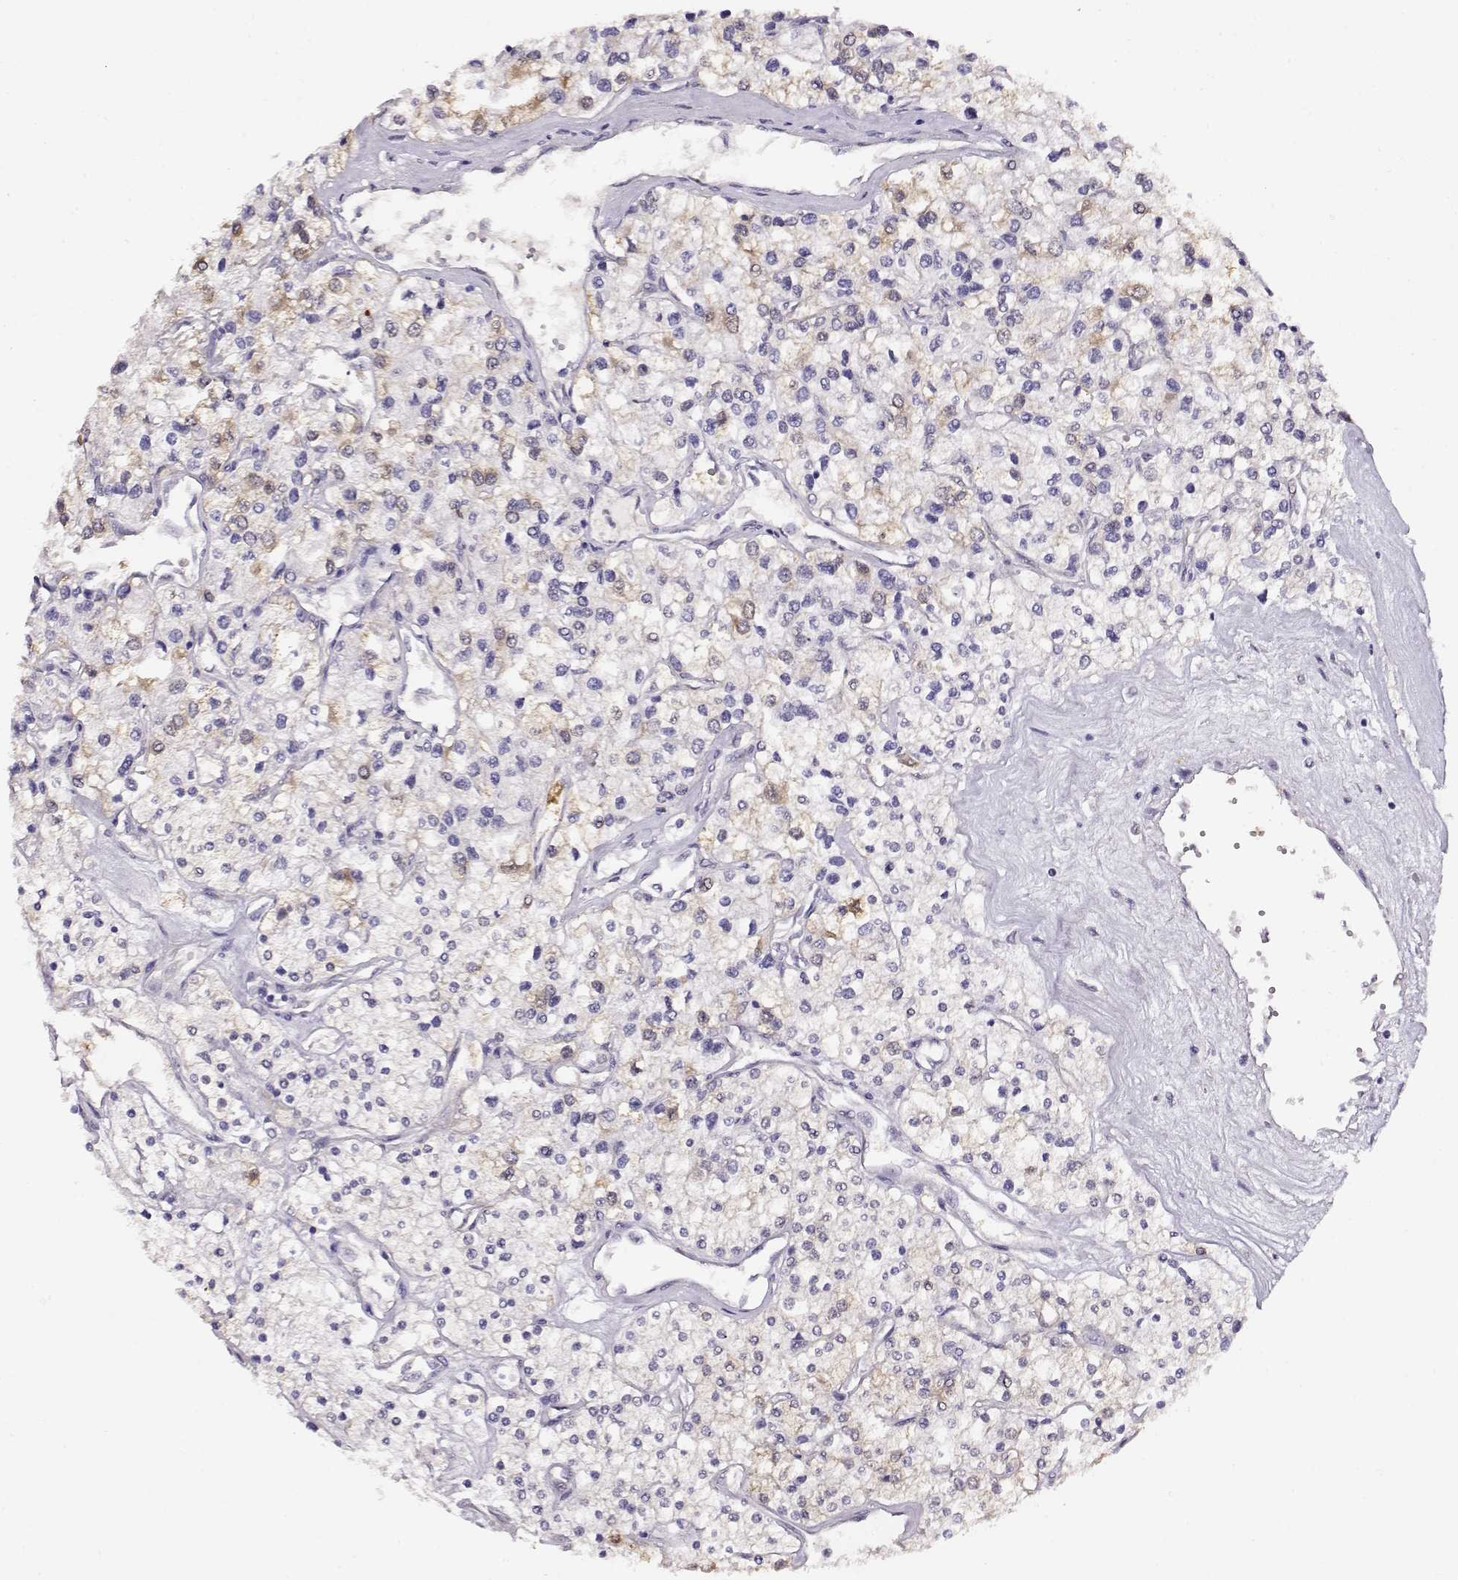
{"staining": {"intensity": "weak", "quantity": "<25%", "location": "cytoplasmic/membranous"}, "tissue": "renal cancer", "cell_type": "Tumor cells", "image_type": "cancer", "snomed": [{"axis": "morphology", "description": "Adenocarcinoma, NOS"}, {"axis": "topography", "description": "Kidney"}], "caption": "Tumor cells are negative for protein expression in human renal cancer.", "gene": "CCR8", "patient": {"sex": "male", "age": 80}}